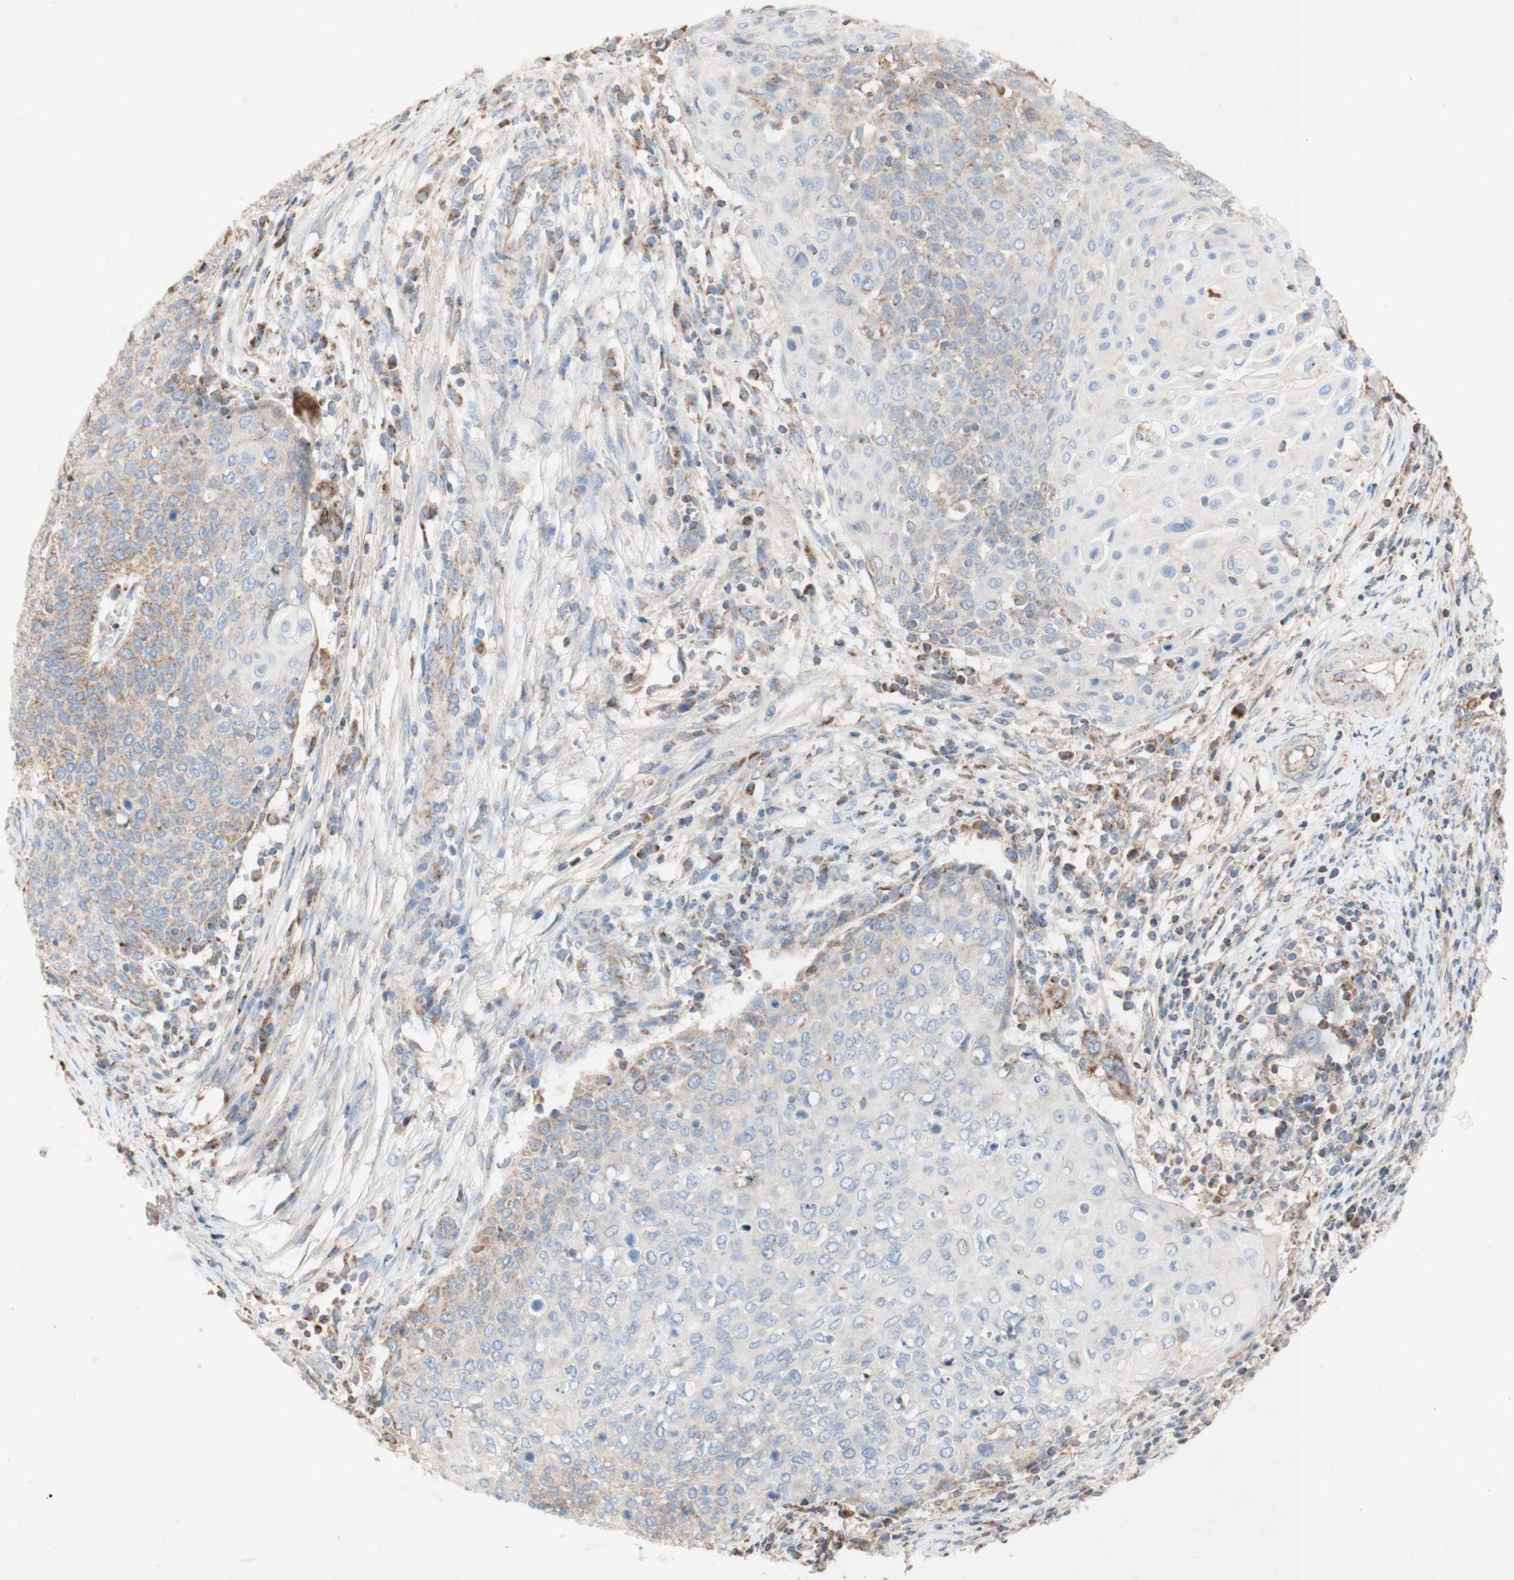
{"staining": {"intensity": "moderate", "quantity": "25%-75%", "location": "cytoplasmic/membranous"}, "tissue": "cervical cancer", "cell_type": "Tumor cells", "image_type": "cancer", "snomed": [{"axis": "morphology", "description": "Squamous cell carcinoma, NOS"}, {"axis": "topography", "description": "Cervix"}], "caption": "Immunohistochemical staining of squamous cell carcinoma (cervical) exhibits moderate cytoplasmic/membranous protein positivity in about 25%-75% of tumor cells.", "gene": "SDHB", "patient": {"sex": "female", "age": 39}}